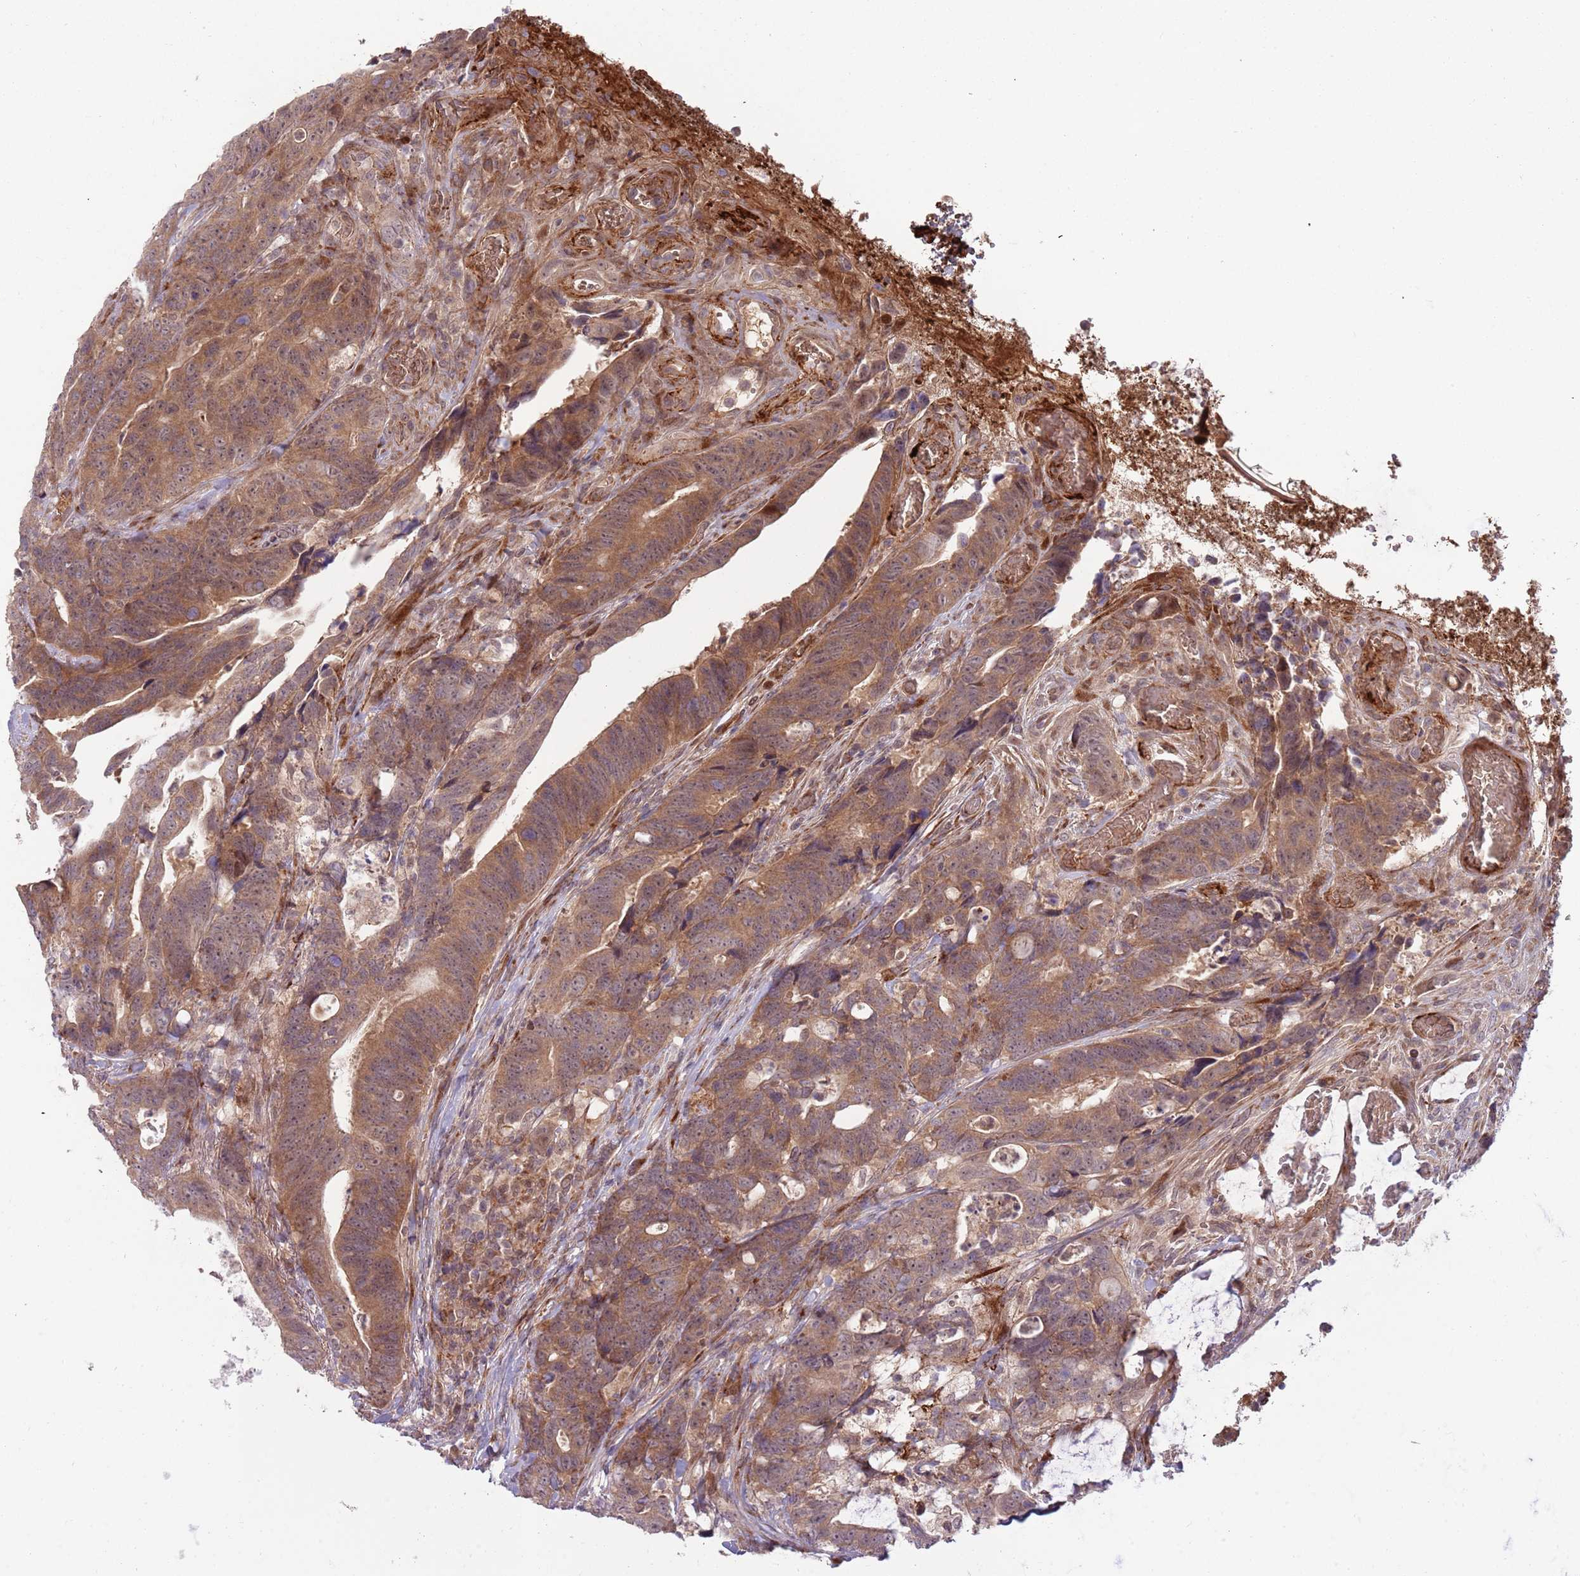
{"staining": {"intensity": "moderate", "quantity": ">75%", "location": "cytoplasmic/membranous"}, "tissue": "colorectal cancer", "cell_type": "Tumor cells", "image_type": "cancer", "snomed": [{"axis": "morphology", "description": "Adenocarcinoma, NOS"}, {"axis": "topography", "description": "Colon"}], "caption": "A brown stain labels moderate cytoplasmic/membranous positivity of a protein in colorectal cancer tumor cells. The protein of interest is shown in brown color, while the nuclei are stained blue.", "gene": "NT5DC4", "patient": {"sex": "female", "age": 82}}